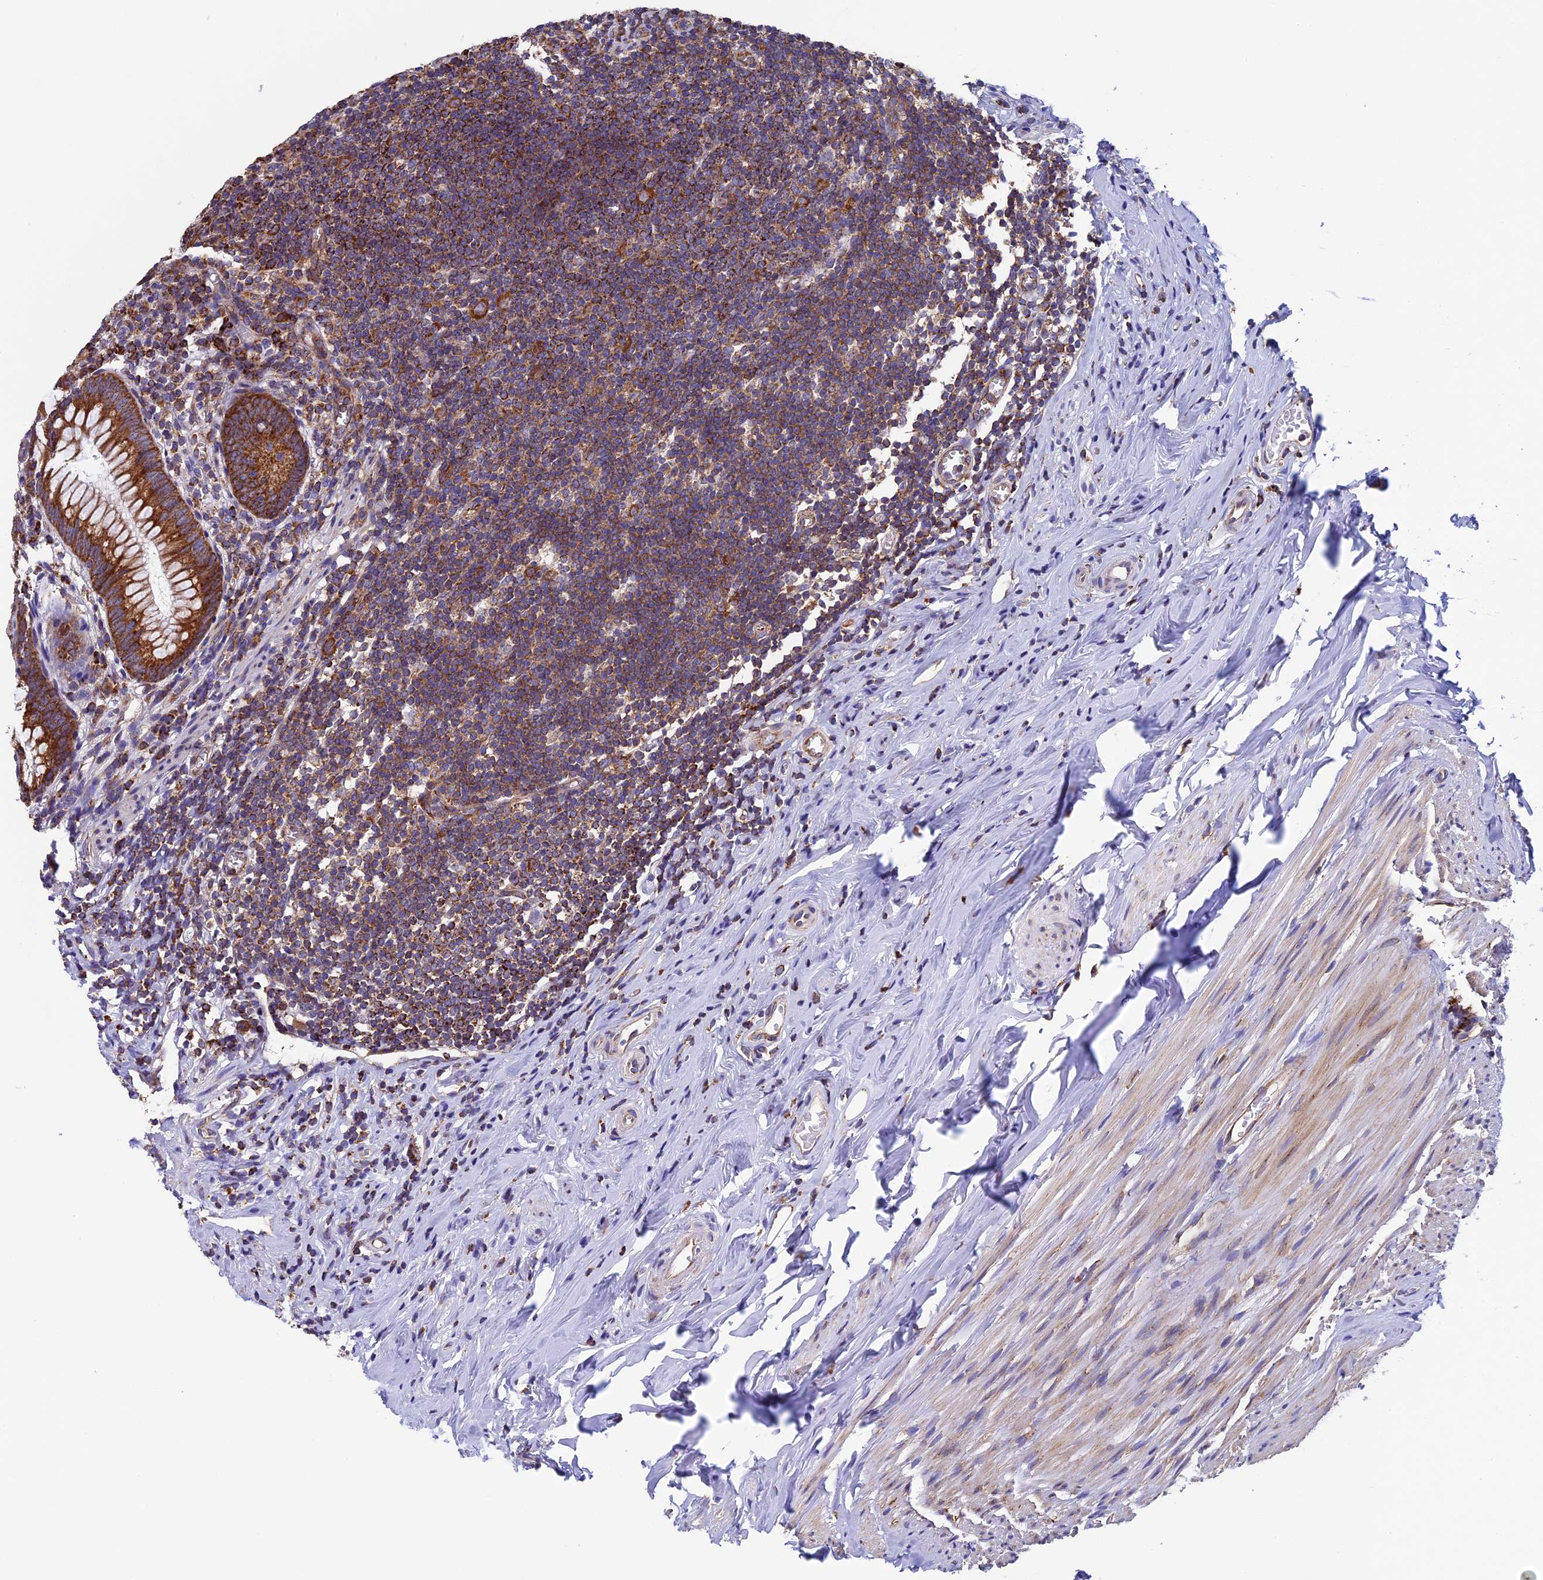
{"staining": {"intensity": "strong", "quantity": ">75%", "location": "cytoplasmic/membranous"}, "tissue": "appendix", "cell_type": "Glandular cells", "image_type": "normal", "snomed": [{"axis": "morphology", "description": "Normal tissue, NOS"}, {"axis": "topography", "description": "Appendix"}], "caption": "DAB (3,3'-diaminobenzidine) immunohistochemical staining of benign human appendix demonstrates strong cytoplasmic/membranous protein positivity in about >75% of glandular cells.", "gene": "SLC9A5", "patient": {"sex": "female", "age": 51}}